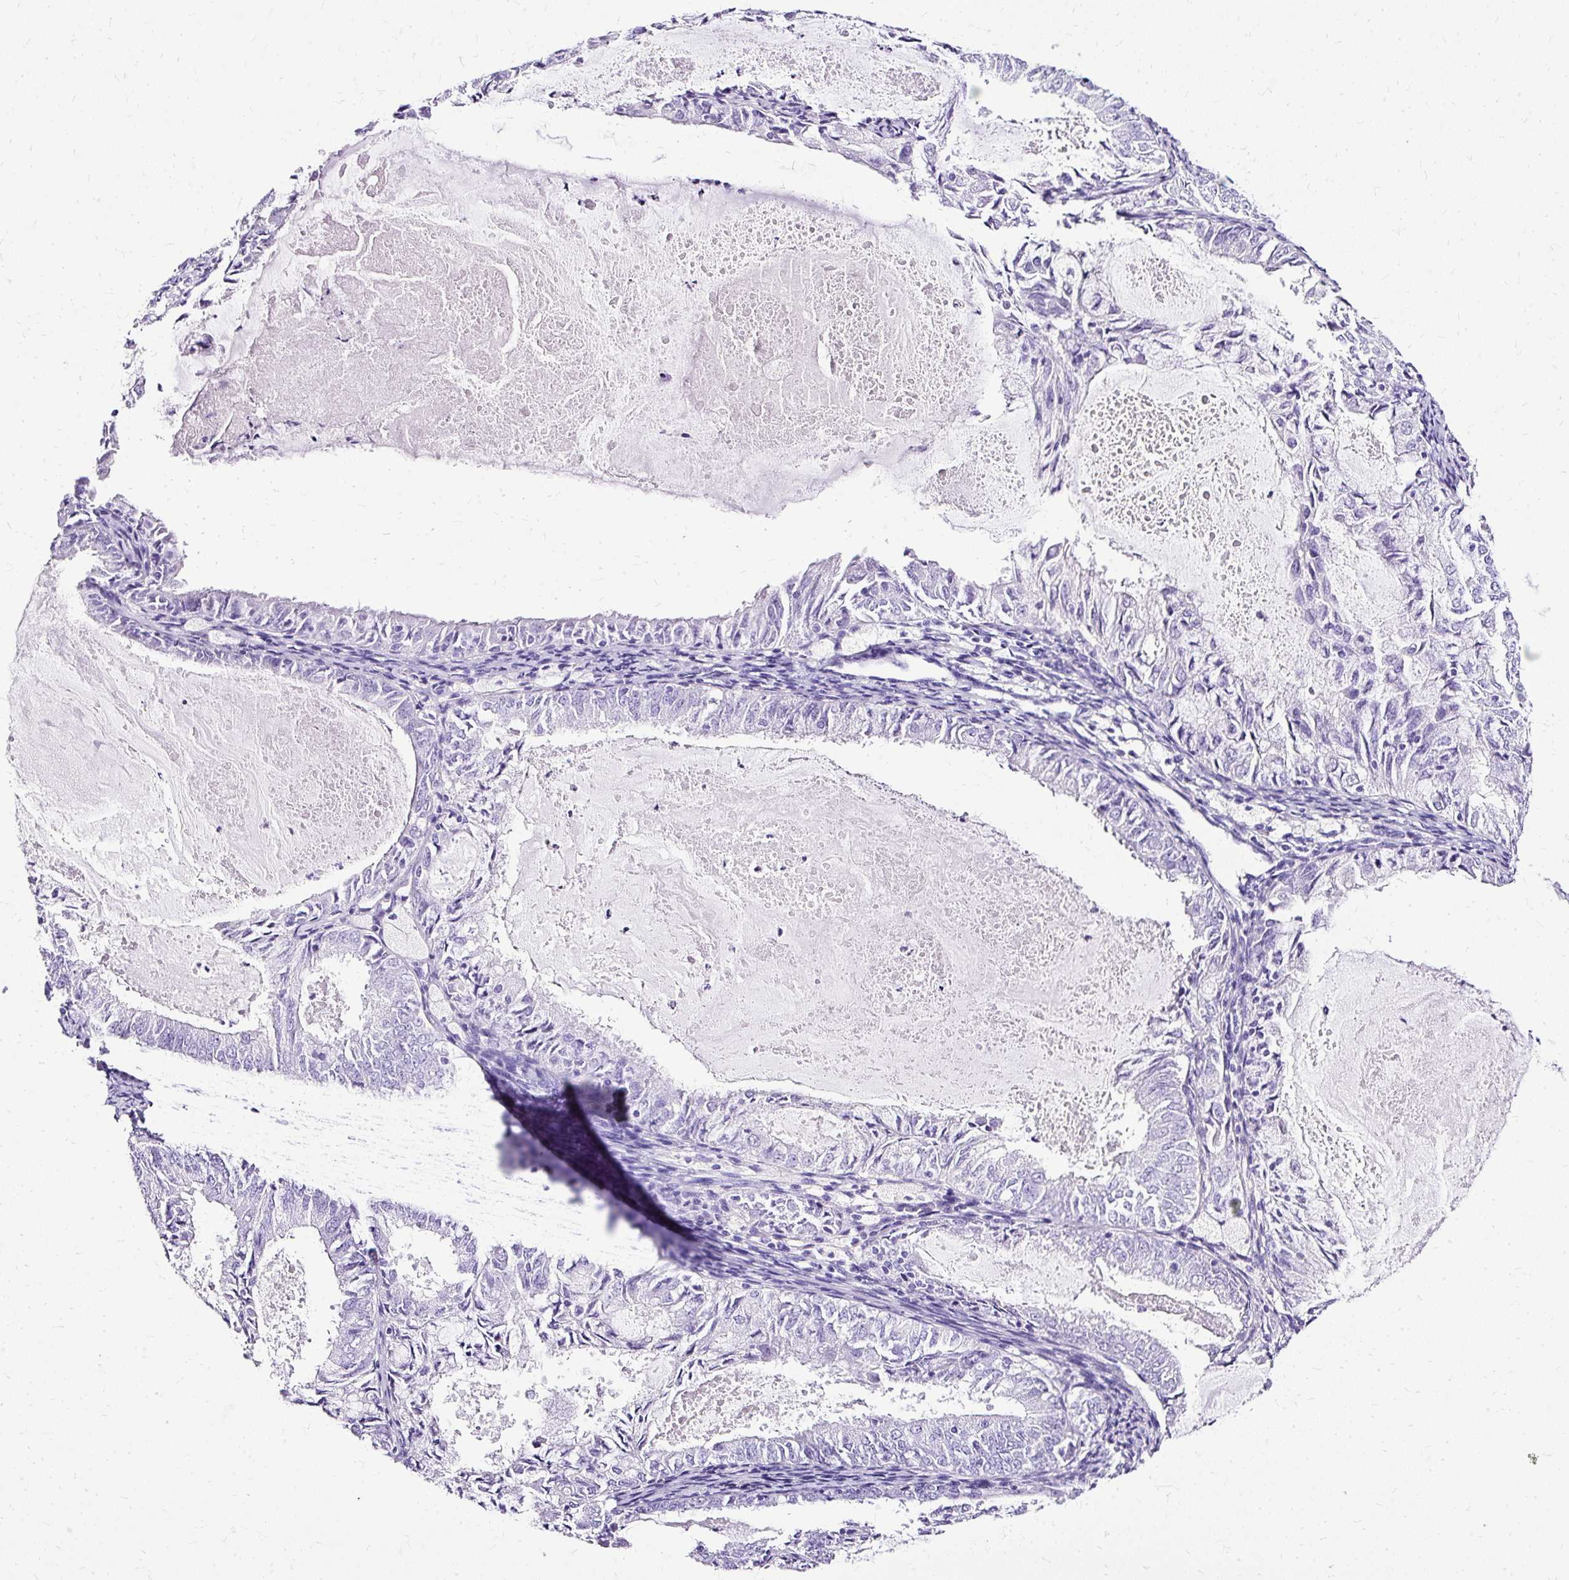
{"staining": {"intensity": "negative", "quantity": "none", "location": "none"}, "tissue": "endometrial cancer", "cell_type": "Tumor cells", "image_type": "cancer", "snomed": [{"axis": "morphology", "description": "Adenocarcinoma, NOS"}, {"axis": "topography", "description": "Endometrium"}], "caption": "Immunohistochemistry image of neoplastic tissue: endometrial cancer (adenocarcinoma) stained with DAB exhibits no significant protein expression in tumor cells.", "gene": "SLC8A2", "patient": {"sex": "female", "age": 57}}